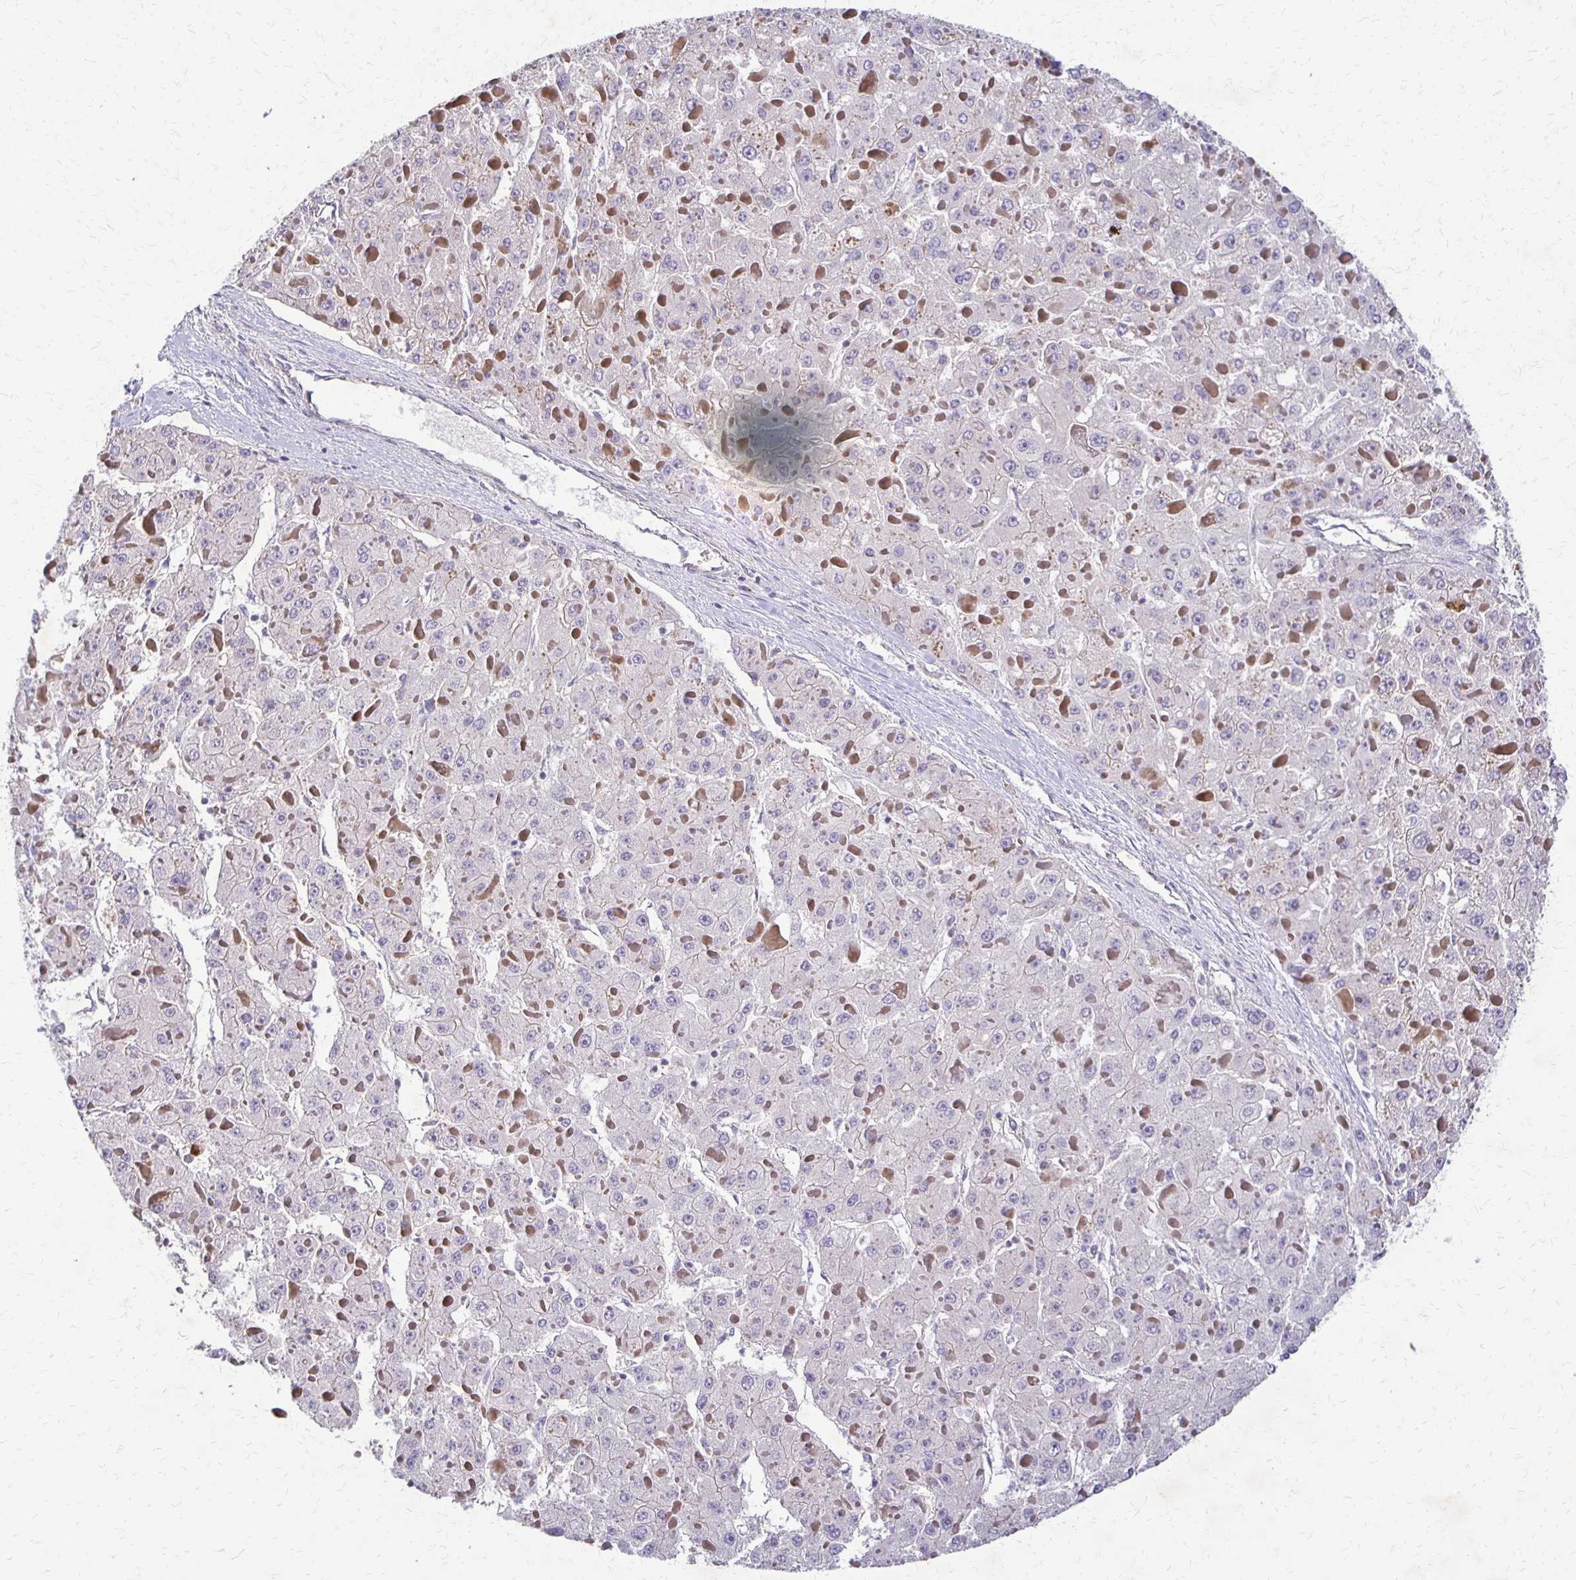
{"staining": {"intensity": "negative", "quantity": "none", "location": "none"}, "tissue": "liver cancer", "cell_type": "Tumor cells", "image_type": "cancer", "snomed": [{"axis": "morphology", "description": "Carcinoma, Hepatocellular, NOS"}, {"axis": "topography", "description": "Liver"}], "caption": "IHC micrograph of liver hepatocellular carcinoma stained for a protein (brown), which exhibits no positivity in tumor cells.", "gene": "EIF4EBP2", "patient": {"sex": "female", "age": 73}}